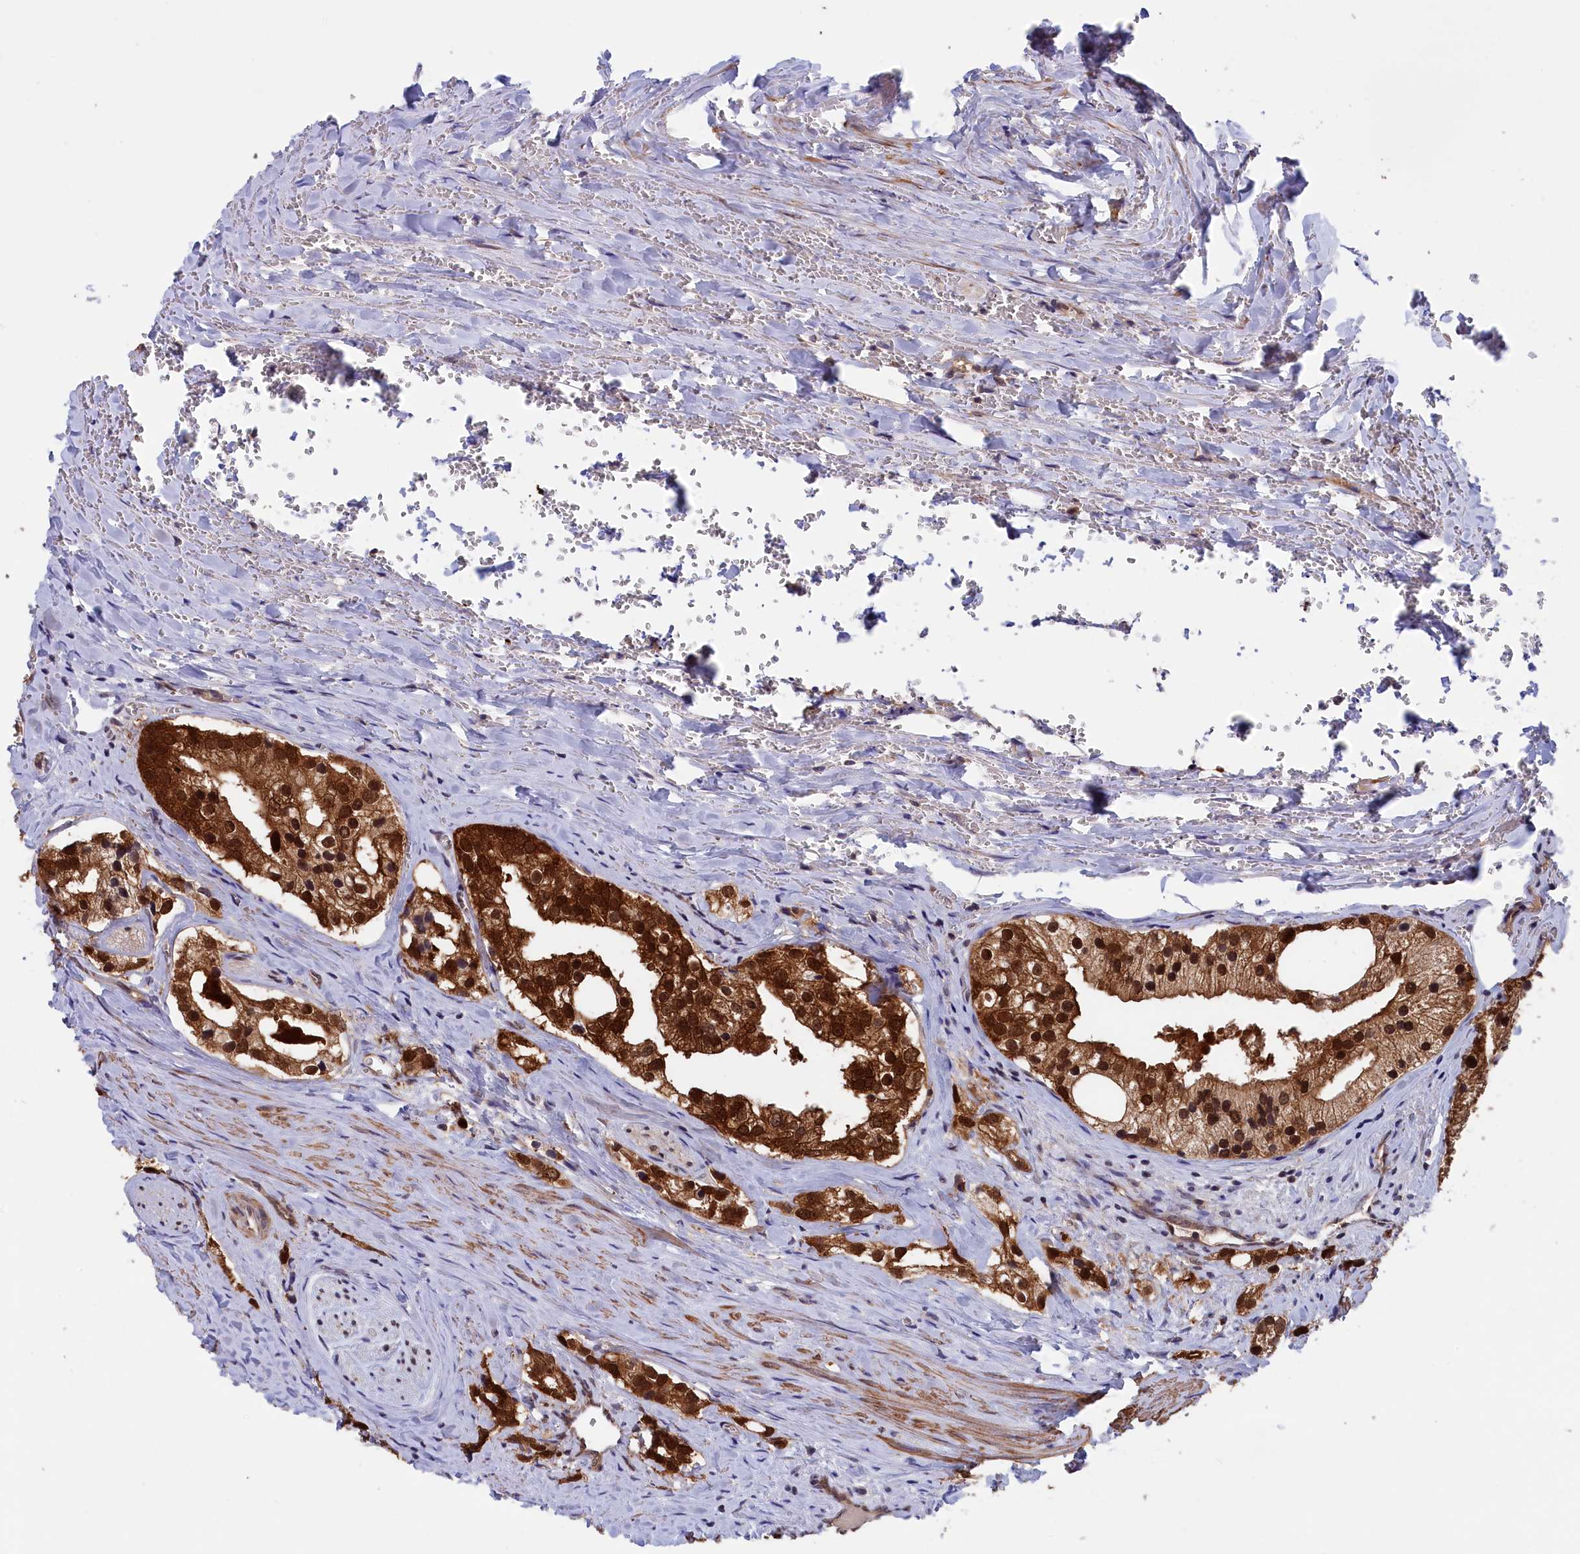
{"staining": {"intensity": "strong", "quantity": ">75%", "location": "cytoplasmic/membranous,nuclear"}, "tissue": "prostate cancer", "cell_type": "Tumor cells", "image_type": "cancer", "snomed": [{"axis": "morphology", "description": "Adenocarcinoma, High grade"}, {"axis": "topography", "description": "Prostate"}], "caption": "About >75% of tumor cells in human prostate cancer (adenocarcinoma (high-grade)) reveal strong cytoplasmic/membranous and nuclear protein staining as visualized by brown immunohistochemical staining.", "gene": "JPT2", "patient": {"sex": "male", "age": 66}}